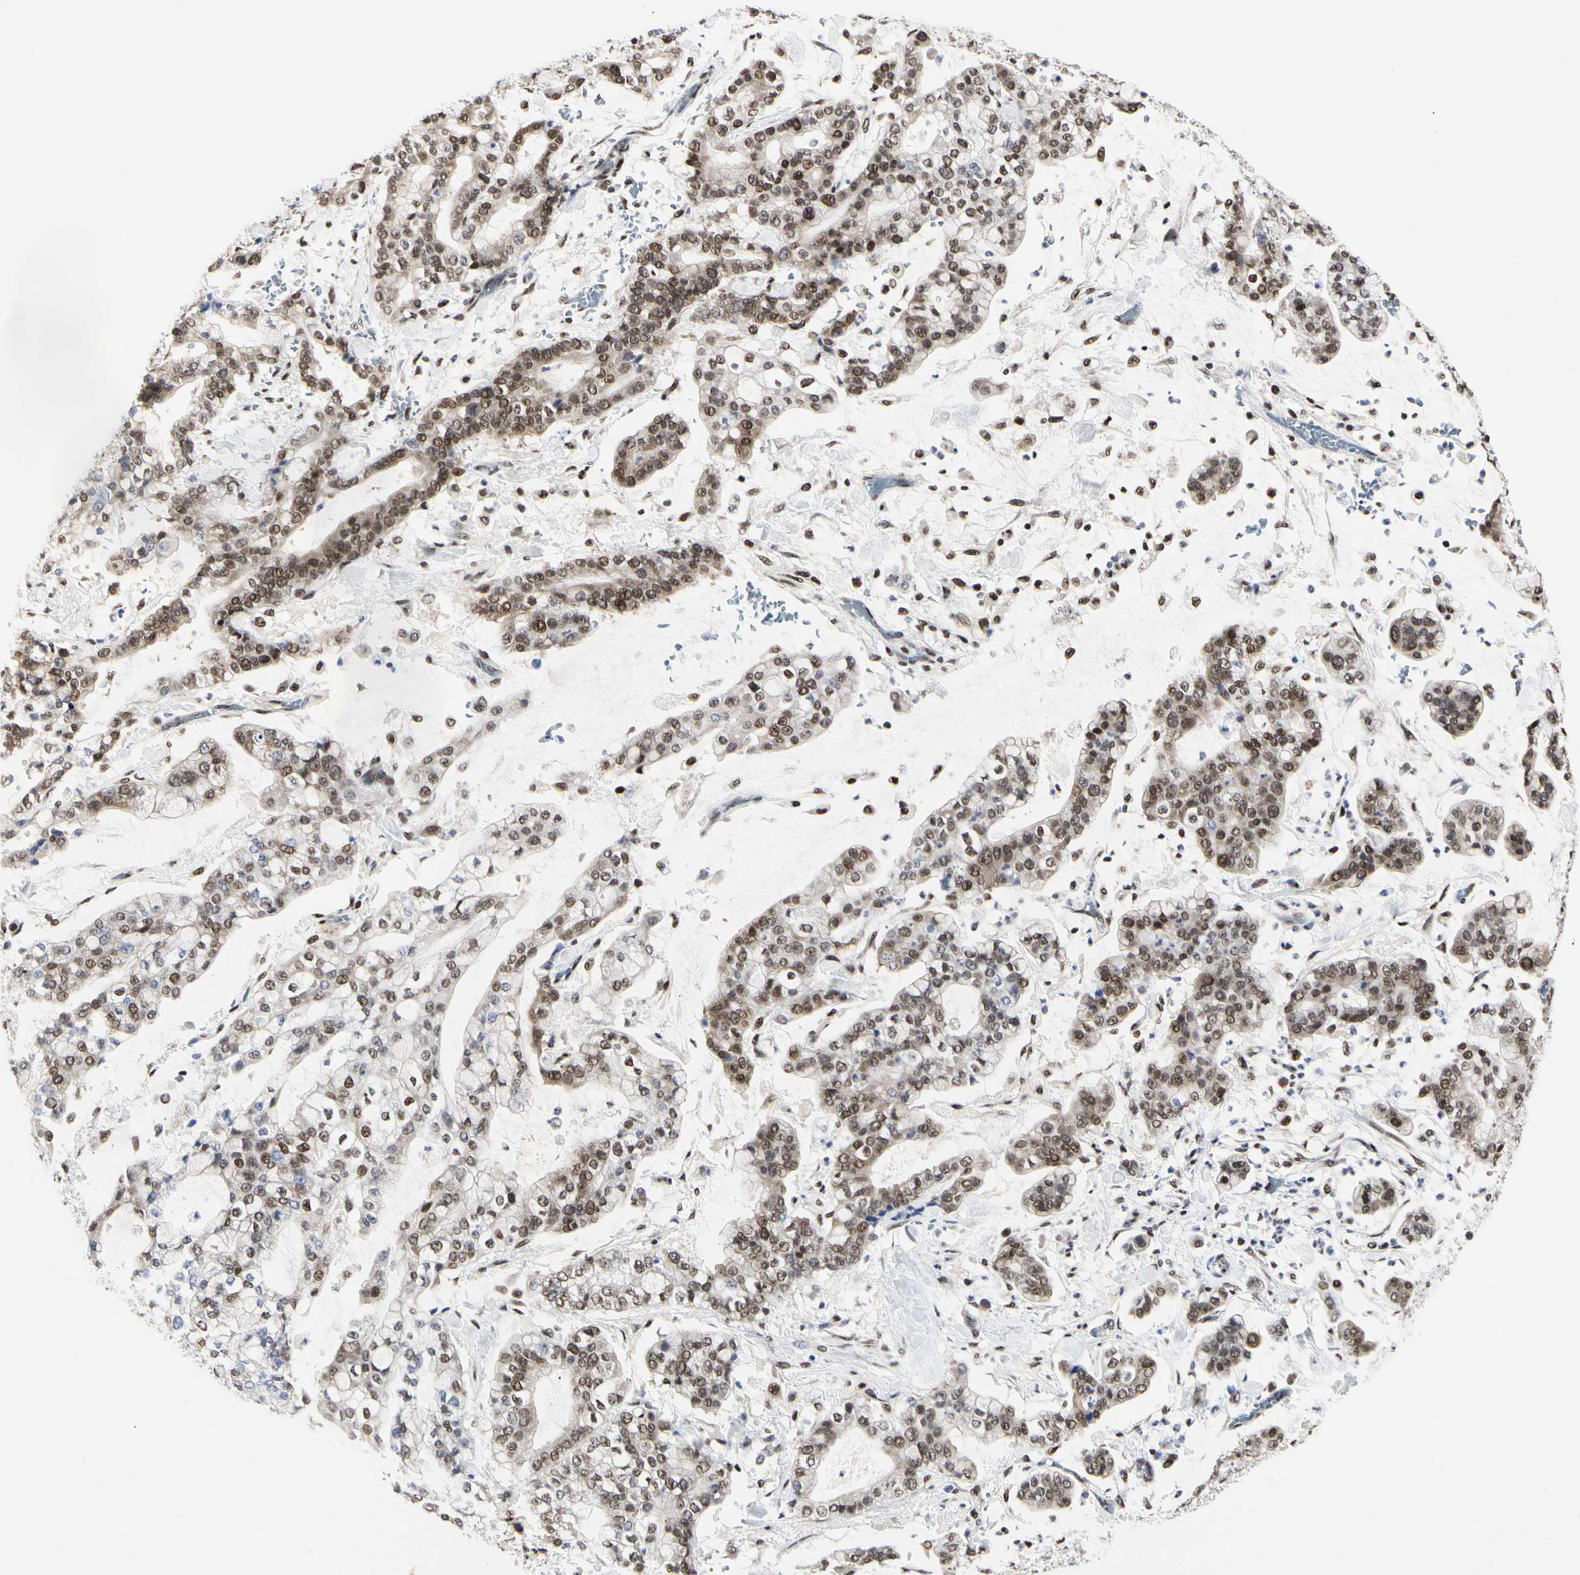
{"staining": {"intensity": "moderate", "quantity": ">75%", "location": "nuclear"}, "tissue": "stomach cancer", "cell_type": "Tumor cells", "image_type": "cancer", "snomed": [{"axis": "morphology", "description": "Normal tissue, NOS"}, {"axis": "morphology", "description": "Adenocarcinoma, NOS"}, {"axis": "topography", "description": "Stomach, upper"}, {"axis": "topography", "description": "Stomach"}], "caption": "Brown immunohistochemical staining in human stomach adenocarcinoma reveals moderate nuclear expression in approximately >75% of tumor cells.", "gene": "PRMT3", "patient": {"sex": "male", "age": 76}}